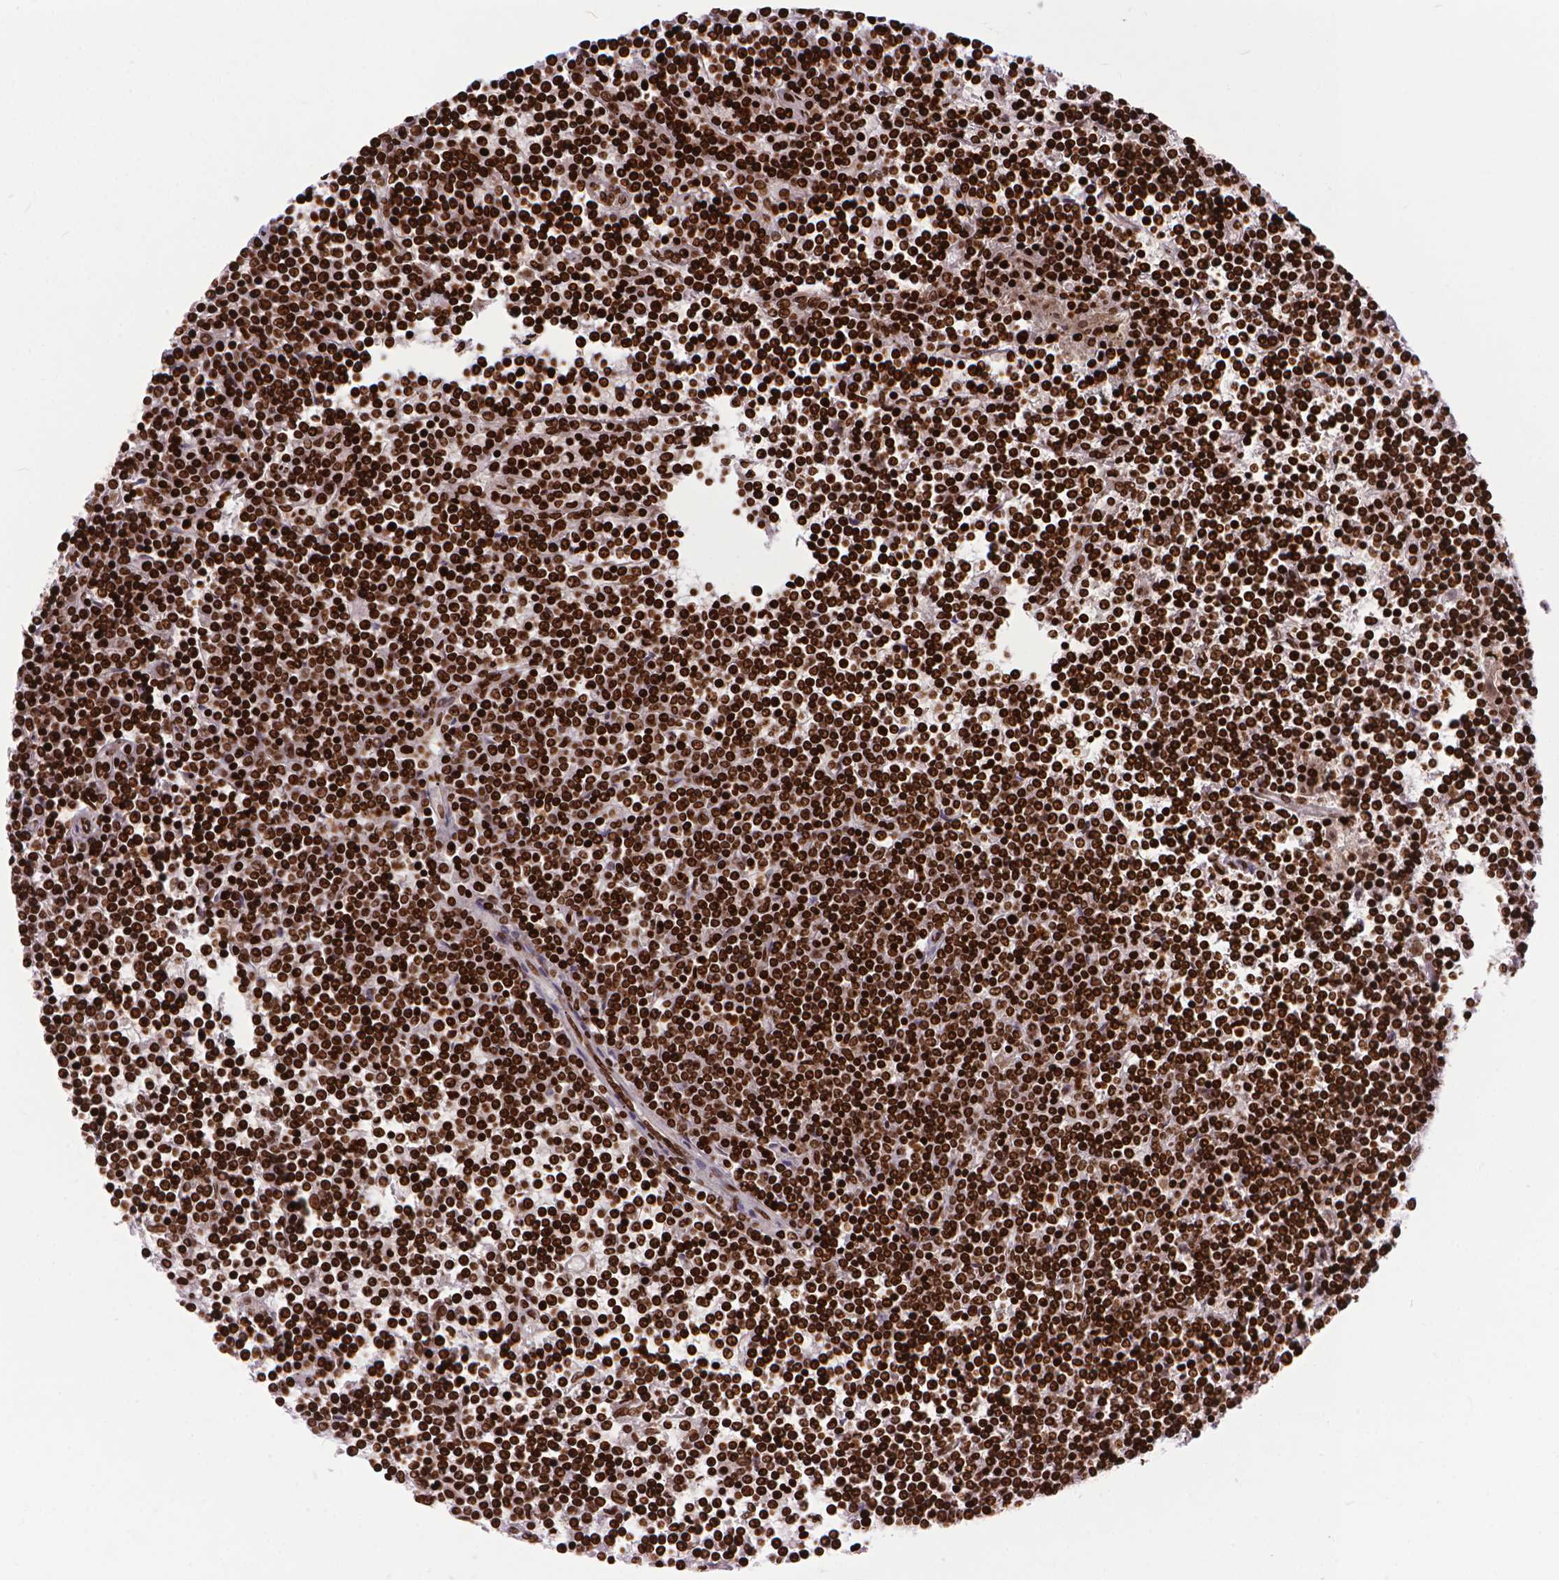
{"staining": {"intensity": "strong", "quantity": ">75%", "location": "nuclear"}, "tissue": "lymphoma", "cell_type": "Tumor cells", "image_type": "cancer", "snomed": [{"axis": "morphology", "description": "Malignant lymphoma, non-Hodgkin's type, Low grade"}, {"axis": "topography", "description": "Spleen"}], "caption": "Protein positivity by immunohistochemistry (IHC) shows strong nuclear positivity in about >75% of tumor cells in malignant lymphoma, non-Hodgkin's type (low-grade). The staining was performed using DAB to visualize the protein expression in brown, while the nuclei were stained in blue with hematoxylin (Magnification: 20x).", "gene": "AMER1", "patient": {"sex": "female", "age": 19}}